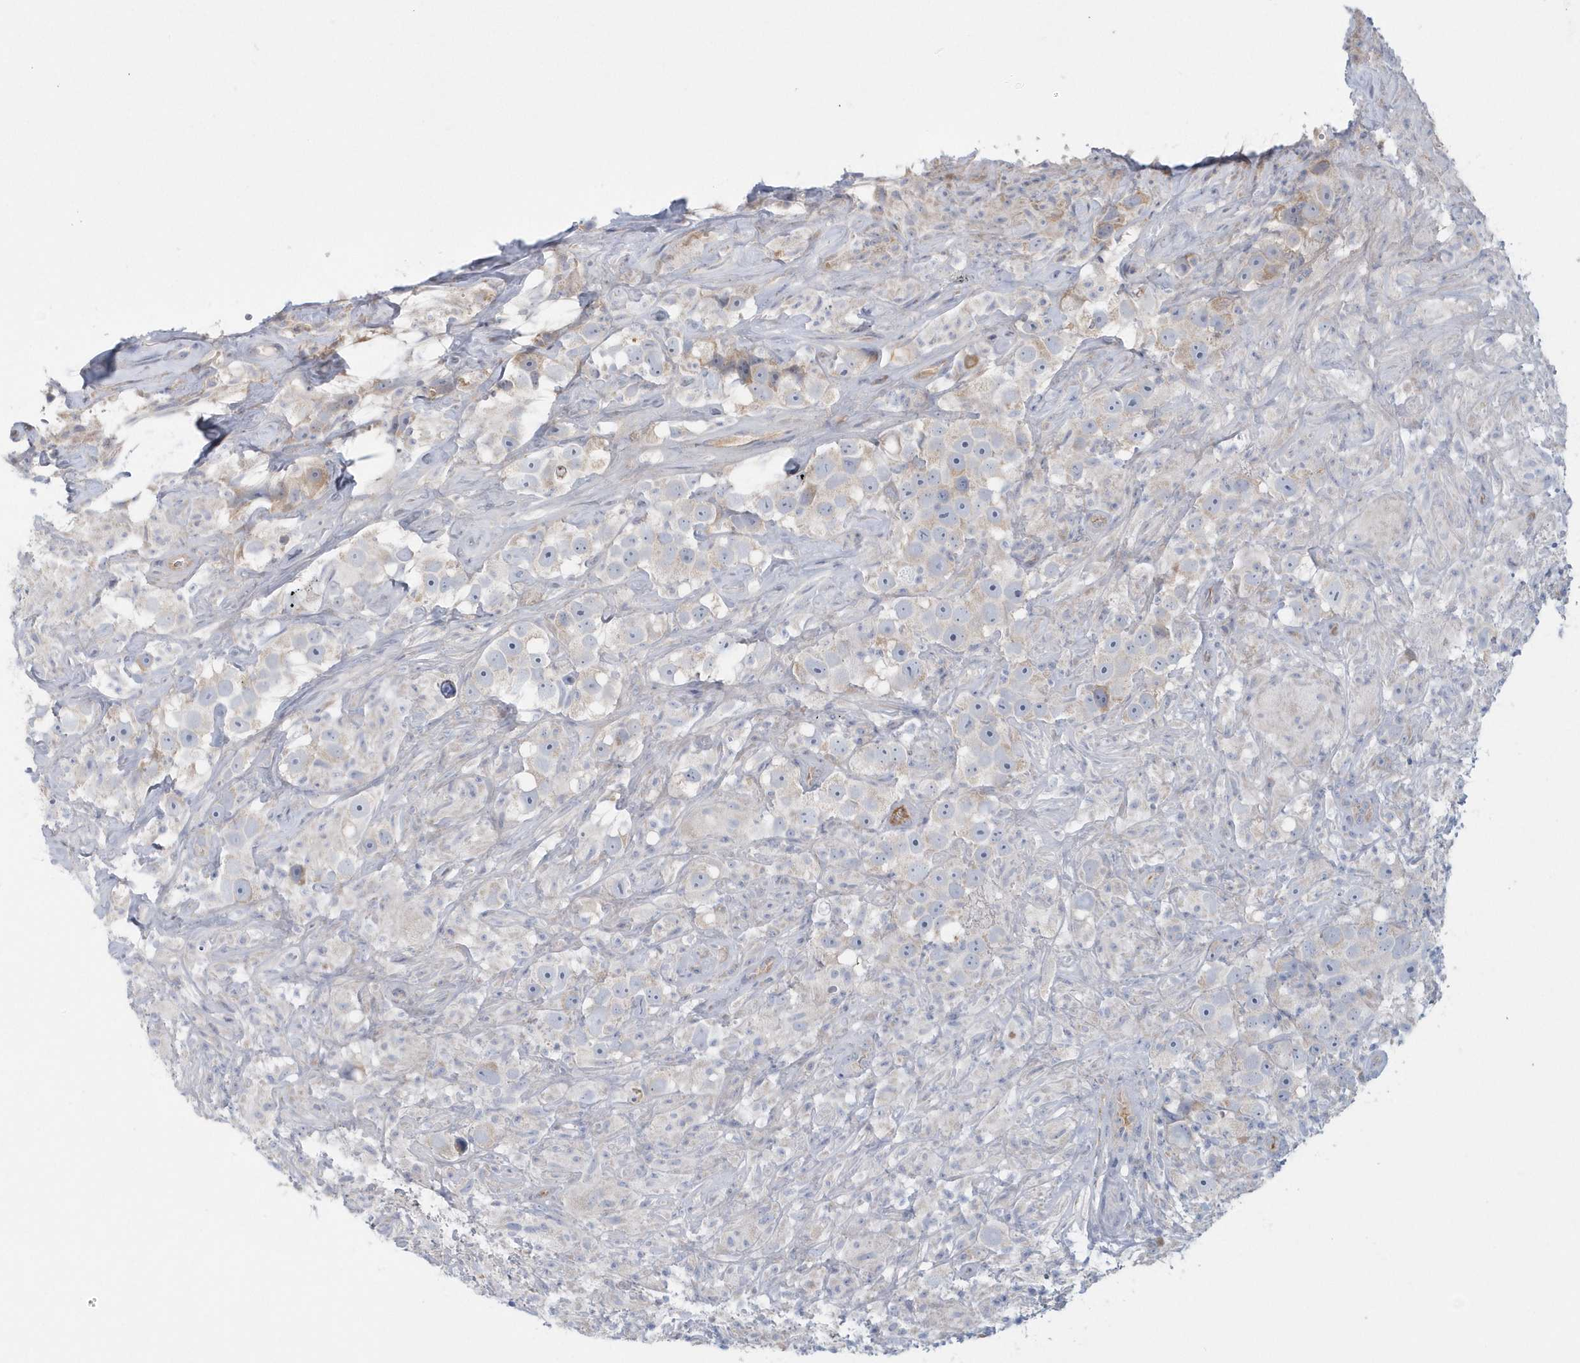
{"staining": {"intensity": "negative", "quantity": "none", "location": "none"}, "tissue": "testis cancer", "cell_type": "Tumor cells", "image_type": "cancer", "snomed": [{"axis": "morphology", "description": "Seminoma, NOS"}, {"axis": "topography", "description": "Testis"}], "caption": "An immunohistochemistry (IHC) image of testis cancer is shown. There is no staining in tumor cells of testis cancer. (DAB (3,3'-diaminobenzidine) immunohistochemistry (IHC) with hematoxylin counter stain).", "gene": "SPATA18", "patient": {"sex": "male", "age": 49}}